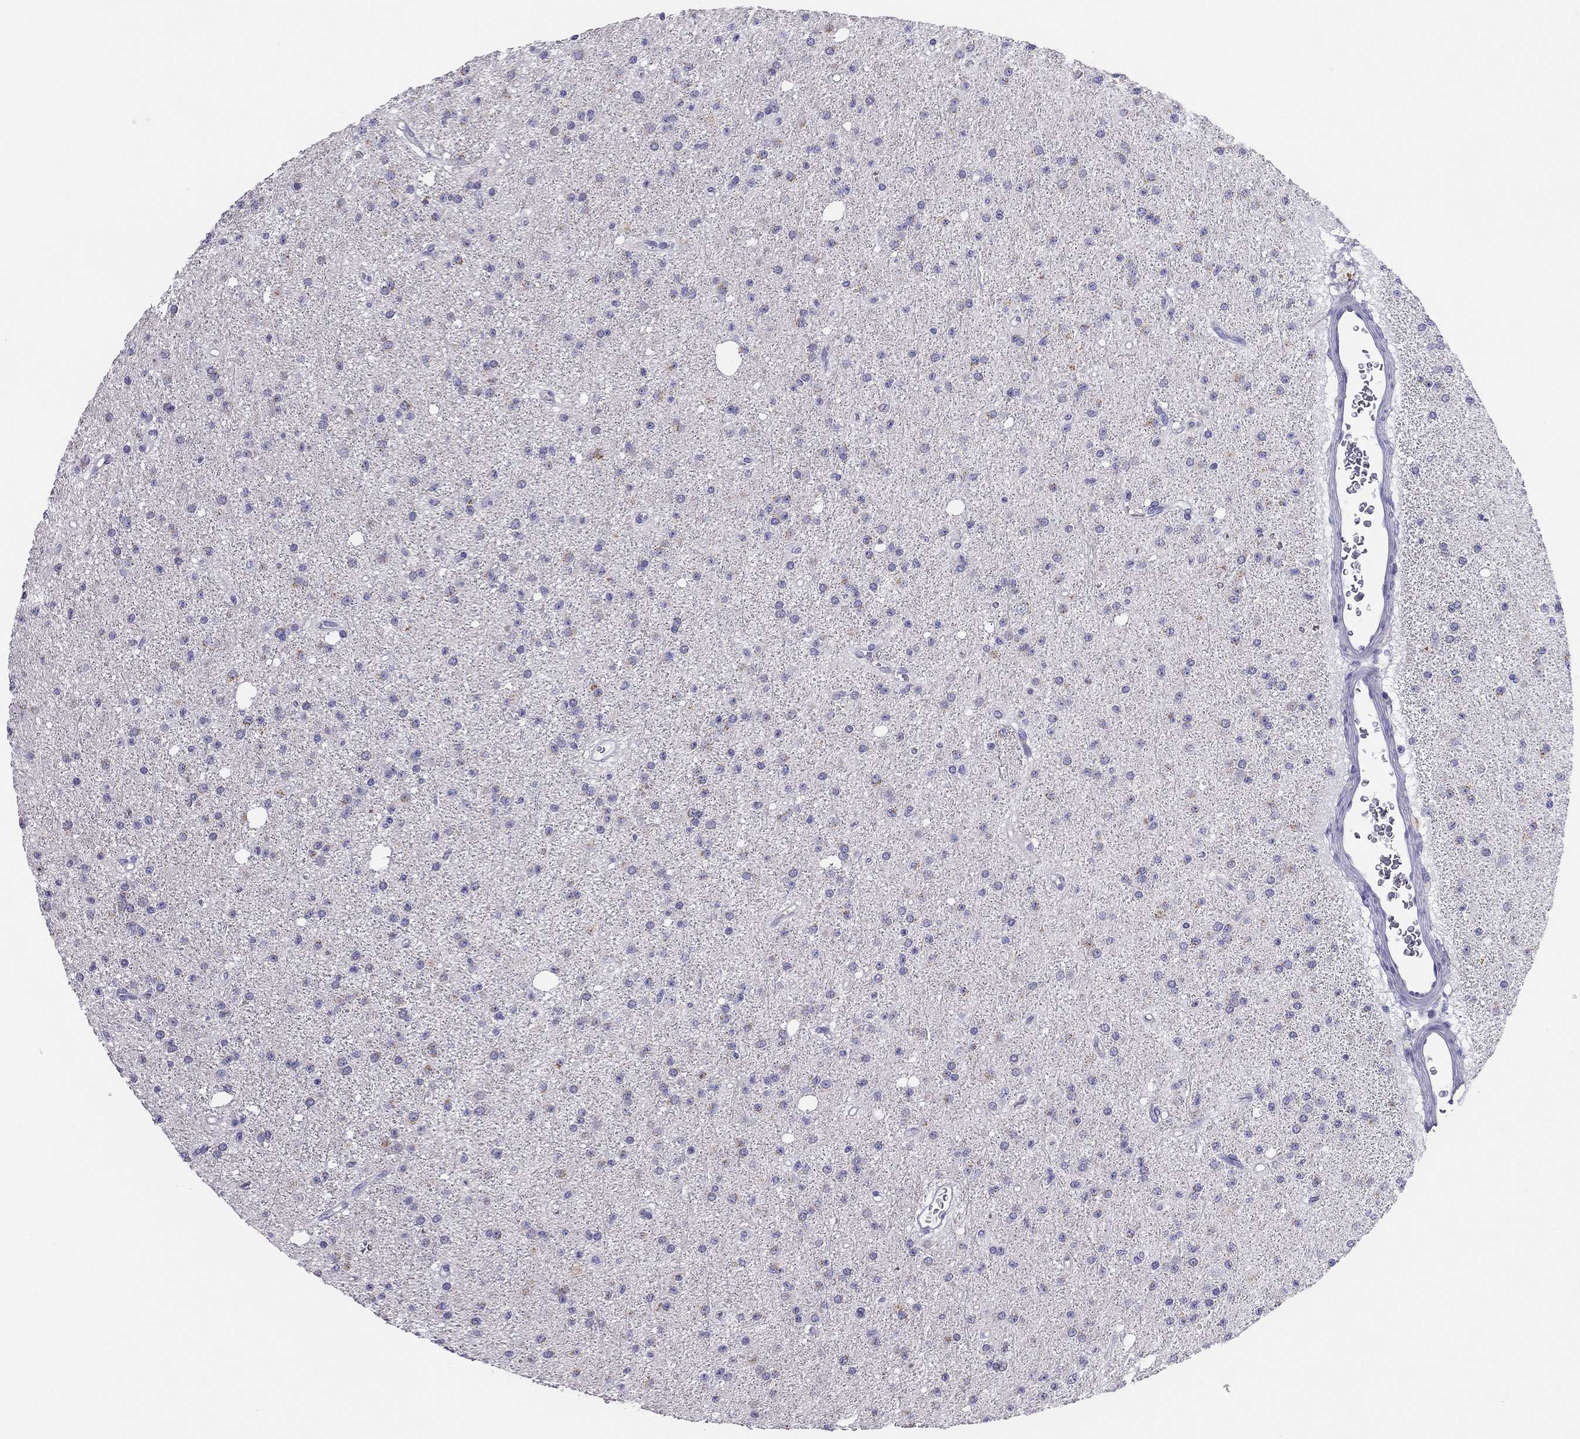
{"staining": {"intensity": "negative", "quantity": "none", "location": "none"}, "tissue": "glioma", "cell_type": "Tumor cells", "image_type": "cancer", "snomed": [{"axis": "morphology", "description": "Glioma, malignant, Low grade"}, {"axis": "topography", "description": "Brain"}], "caption": "The histopathology image exhibits no staining of tumor cells in glioma.", "gene": "MGAT4C", "patient": {"sex": "male", "age": 27}}